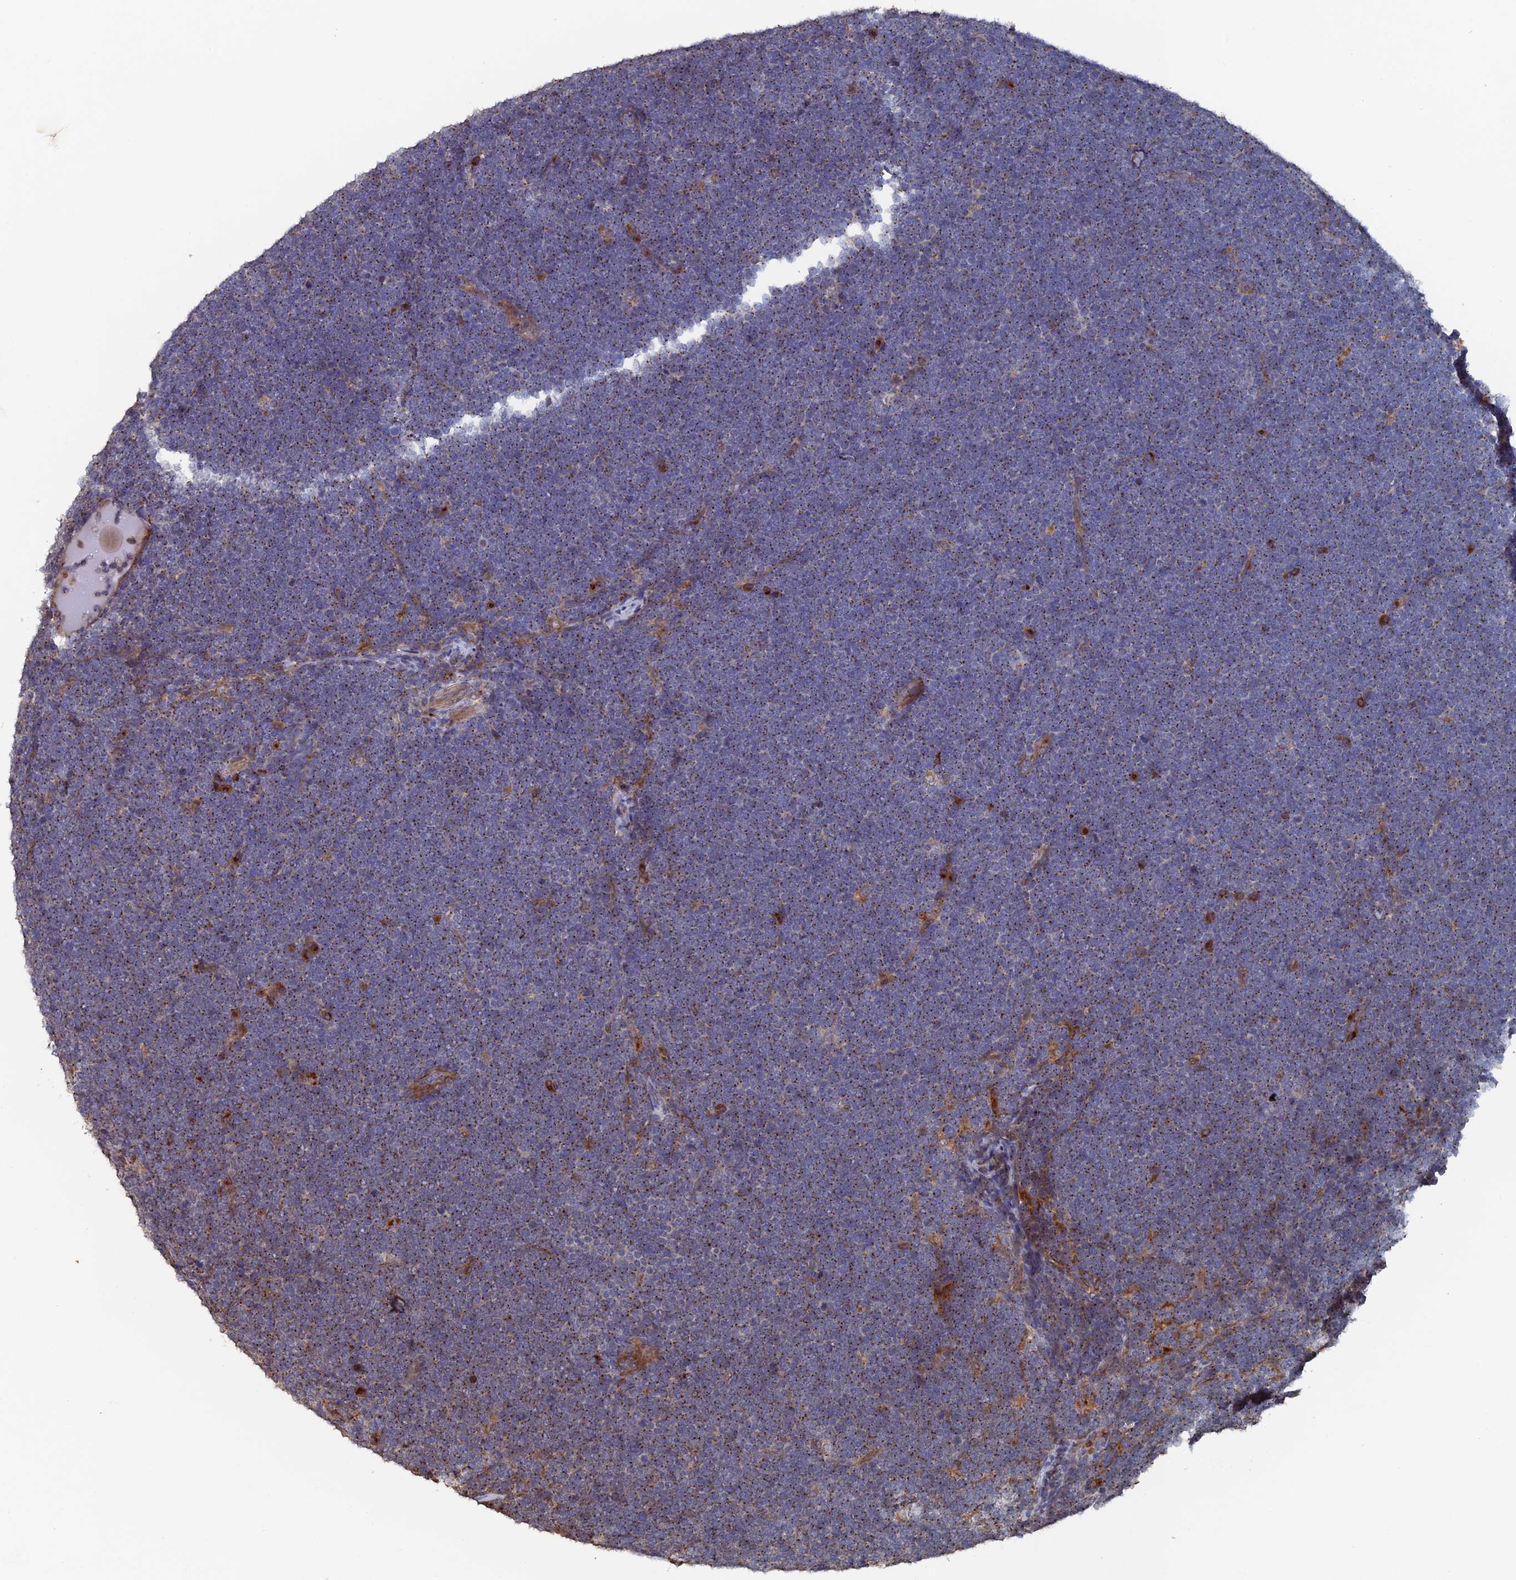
{"staining": {"intensity": "moderate", "quantity": ">75%", "location": "cytoplasmic/membranous"}, "tissue": "lymphoma", "cell_type": "Tumor cells", "image_type": "cancer", "snomed": [{"axis": "morphology", "description": "Malignant lymphoma, non-Hodgkin's type, High grade"}, {"axis": "topography", "description": "Lymph node"}], "caption": "Moderate cytoplasmic/membranous positivity is identified in about >75% of tumor cells in malignant lymphoma, non-Hodgkin's type (high-grade). The staining is performed using DAB brown chromogen to label protein expression. The nuclei are counter-stained blue using hematoxylin.", "gene": "VPS37C", "patient": {"sex": "male", "age": 13}}